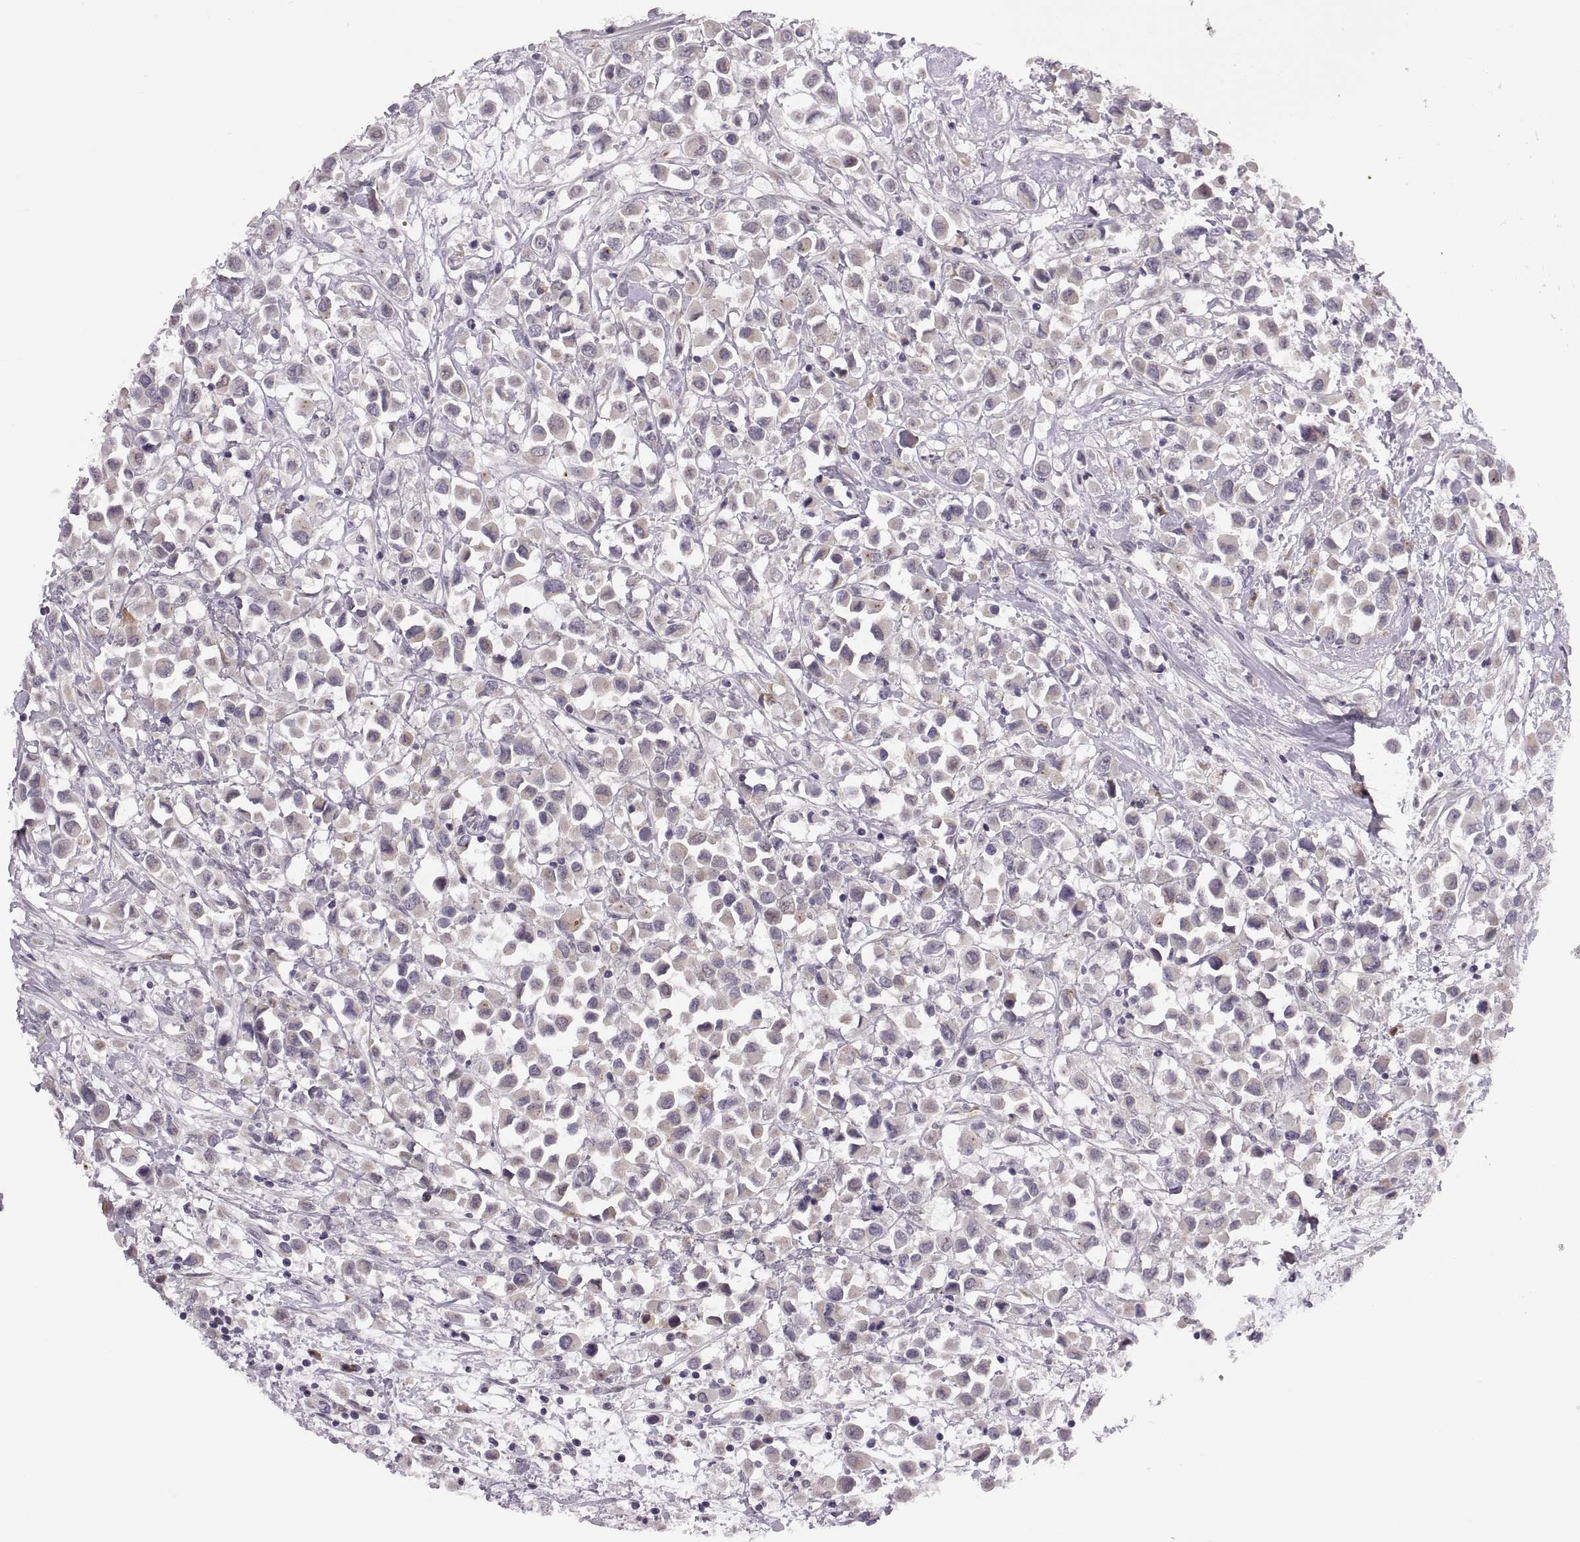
{"staining": {"intensity": "weak", "quantity": ">75%", "location": "cytoplasmic/membranous"}, "tissue": "breast cancer", "cell_type": "Tumor cells", "image_type": "cancer", "snomed": [{"axis": "morphology", "description": "Duct carcinoma"}, {"axis": "topography", "description": "Breast"}], "caption": "Brown immunohistochemical staining in human breast cancer (infiltrating ductal carcinoma) exhibits weak cytoplasmic/membranous staining in approximately >75% of tumor cells.", "gene": "ADH6", "patient": {"sex": "female", "age": 61}}